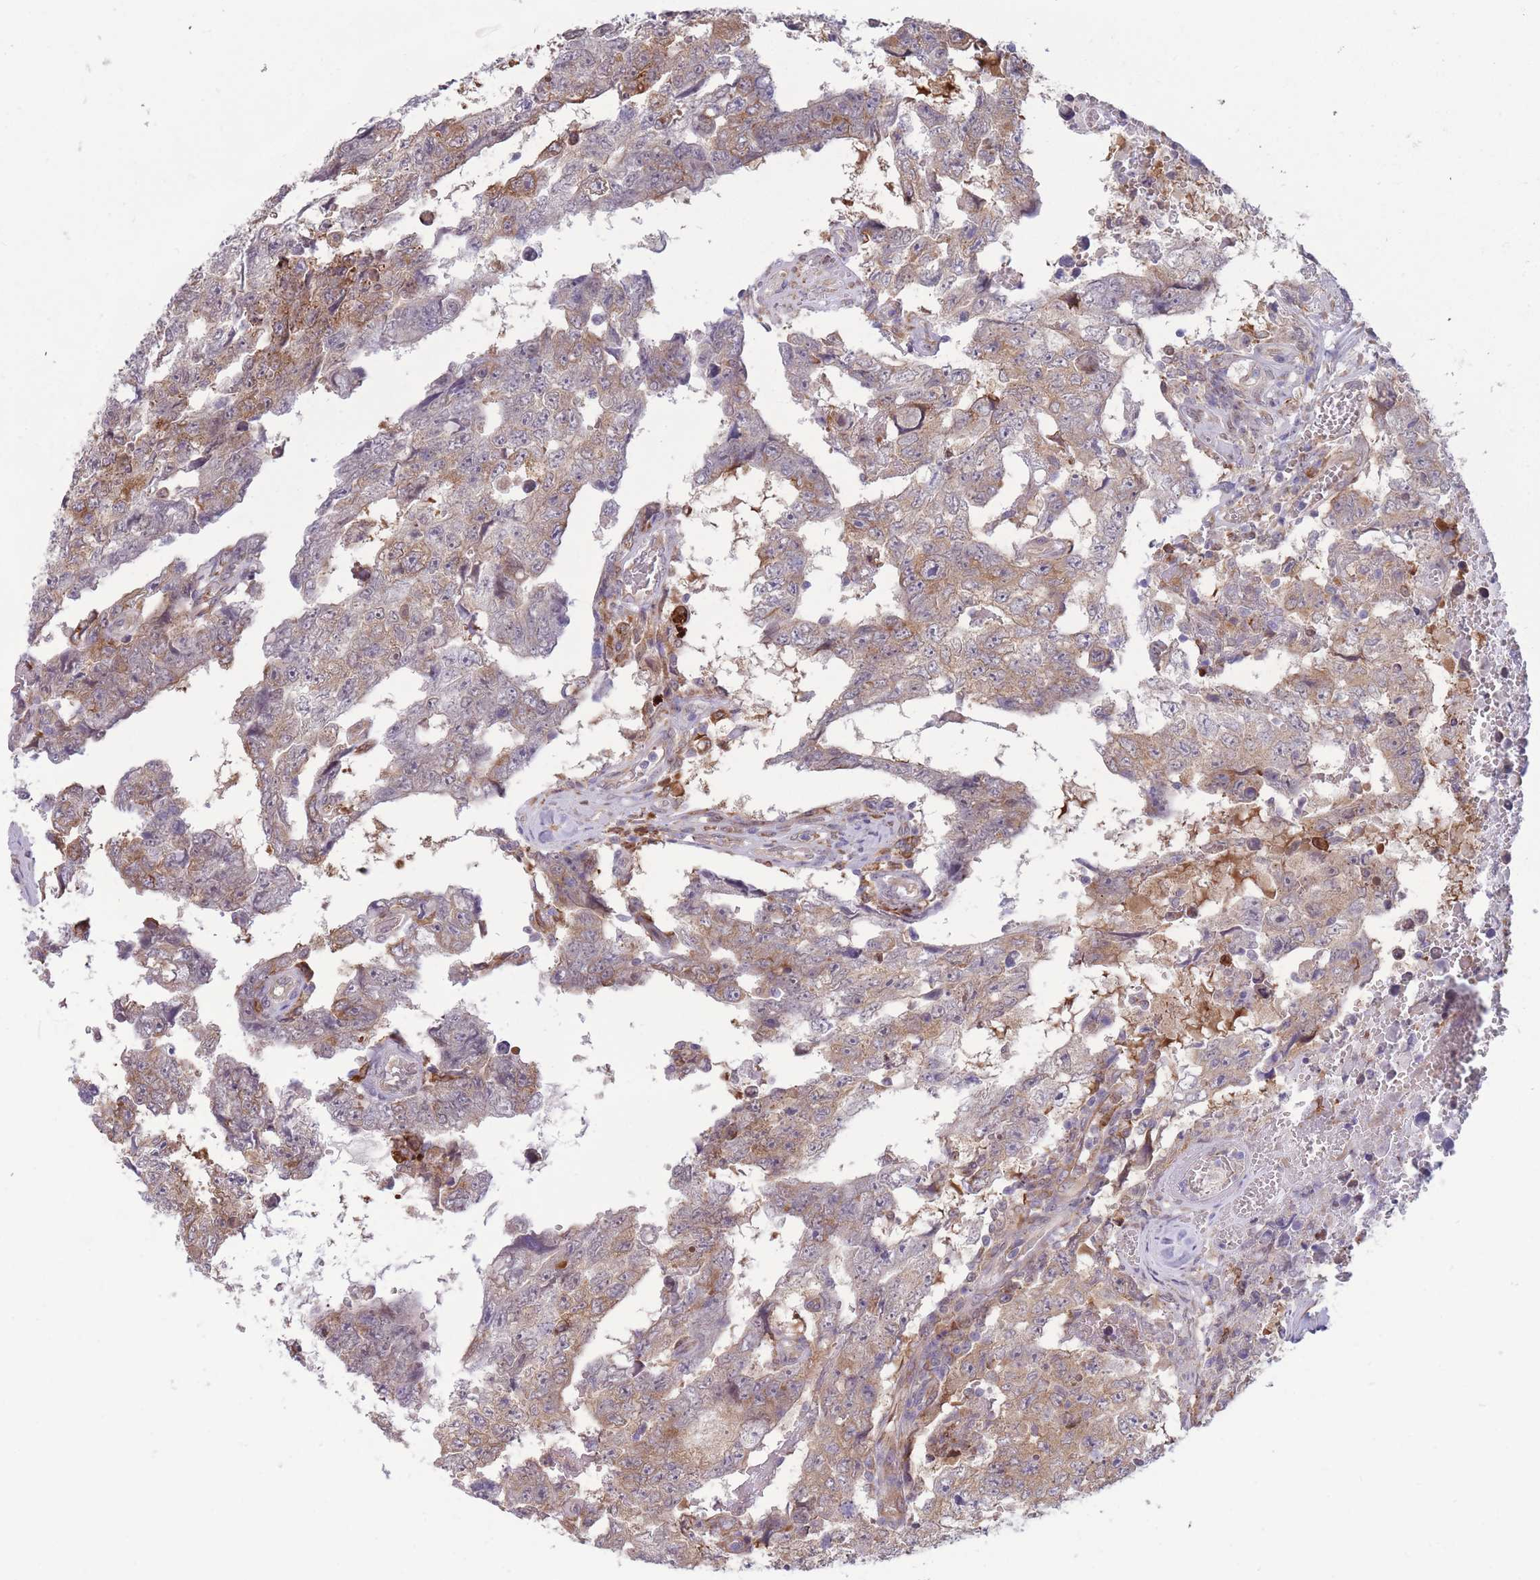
{"staining": {"intensity": "weak", "quantity": ">75%", "location": "cytoplasmic/membranous"}, "tissue": "testis cancer", "cell_type": "Tumor cells", "image_type": "cancer", "snomed": [{"axis": "morphology", "description": "Carcinoma, Embryonal, NOS"}, {"axis": "topography", "description": "Testis"}], "caption": "An immunohistochemistry (IHC) photomicrograph of tumor tissue is shown. Protein staining in brown highlights weak cytoplasmic/membranous positivity in testis cancer (embryonal carcinoma) within tumor cells.", "gene": "TMEM121", "patient": {"sex": "male", "age": 25}}